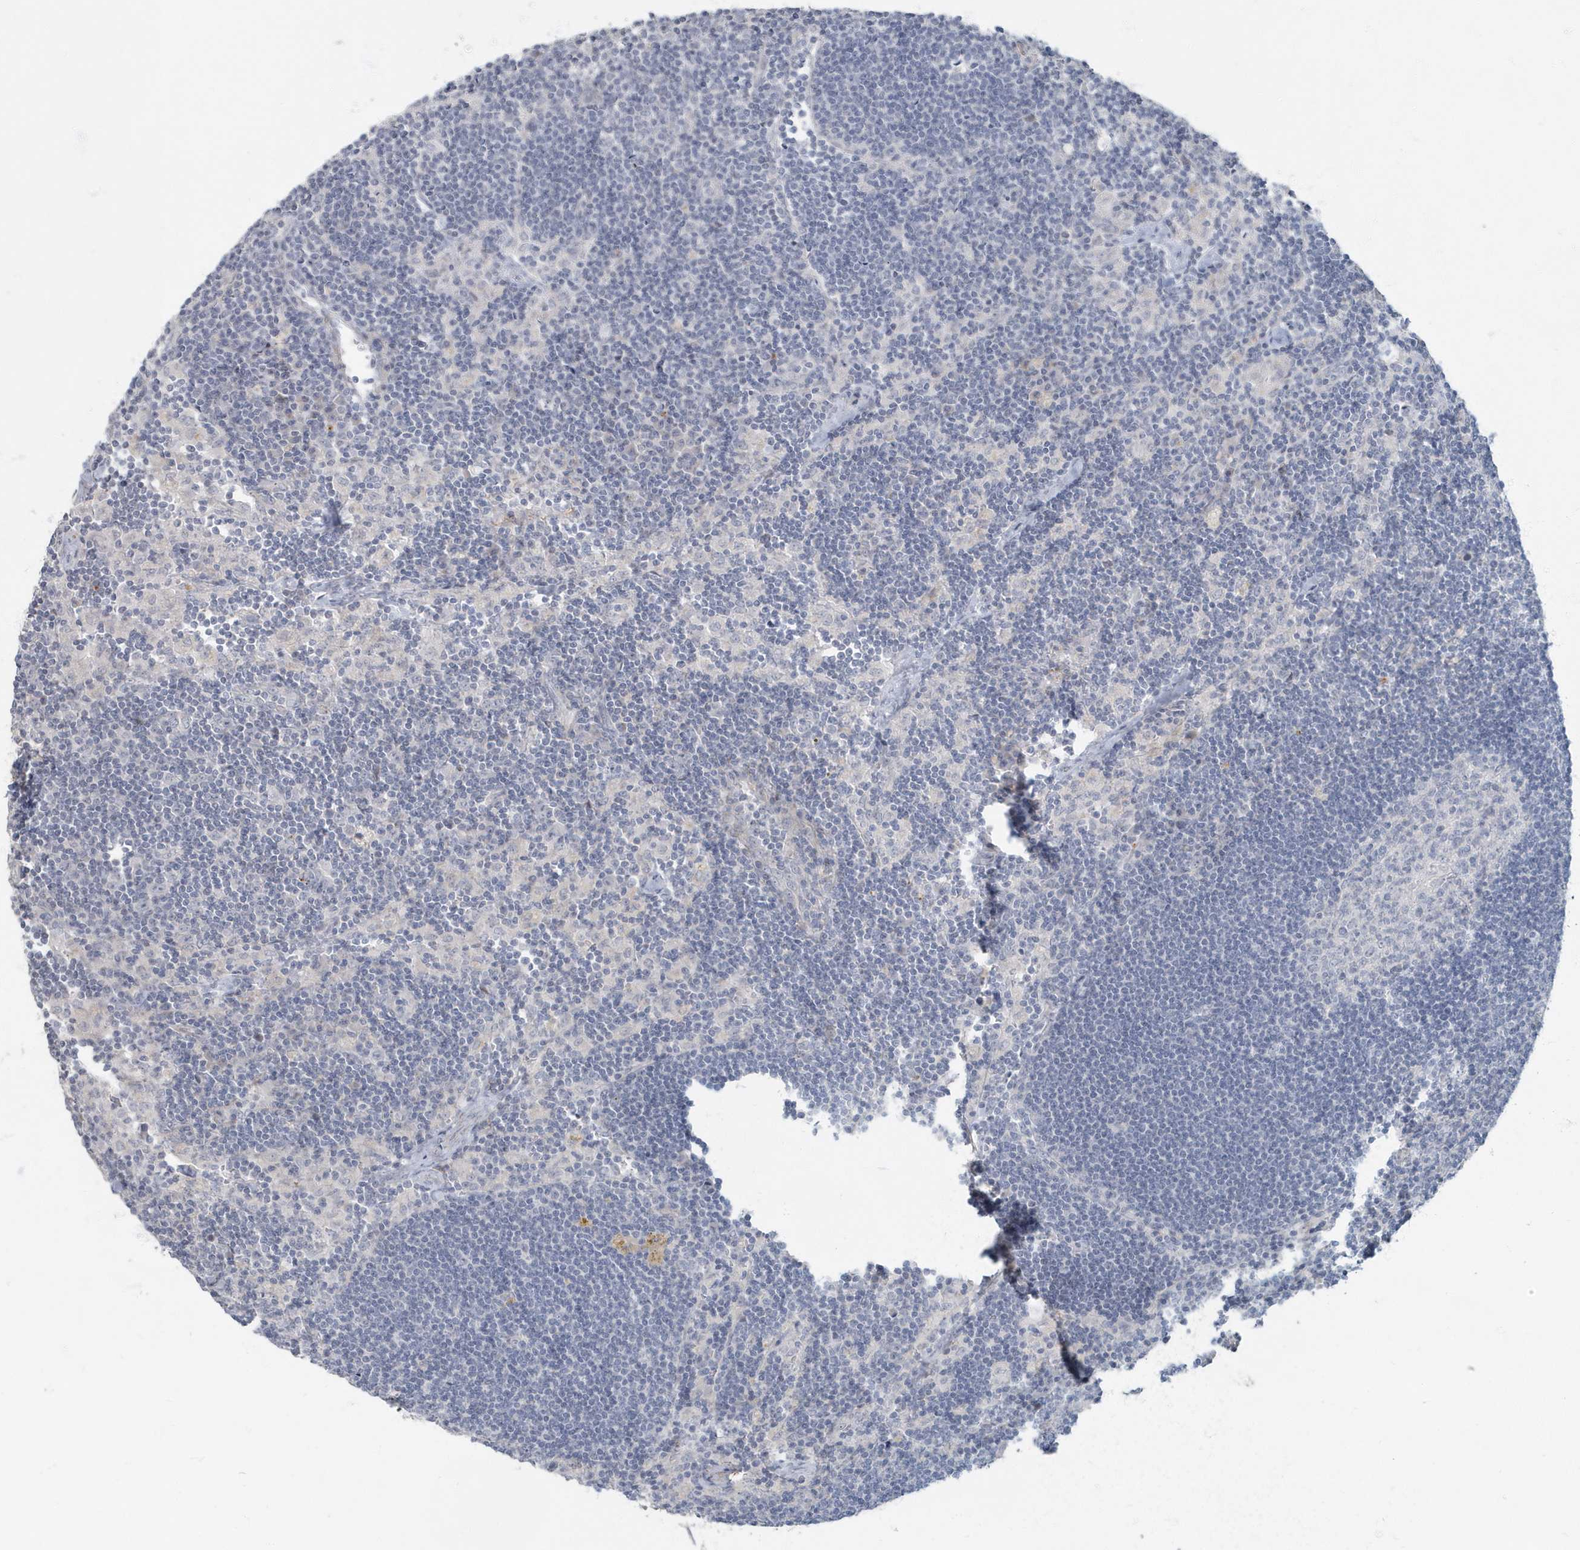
{"staining": {"intensity": "negative", "quantity": "none", "location": "none"}, "tissue": "lymph node", "cell_type": "Germinal center cells", "image_type": "normal", "snomed": [{"axis": "morphology", "description": "Normal tissue, NOS"}, {"axis": "topography", "description": "Lymph node"}], "caption": "An immunohistochemistry image of unremarkable lymph node is shown. There is no staining in germinal center cells of lymph node. (Brightfield microscopy of DAB (3,3'-diaminobenzidine) immunohistochemistry at high magnification).", "gene": "MYOT", "patient": {"sex": "male", "age": 24}}